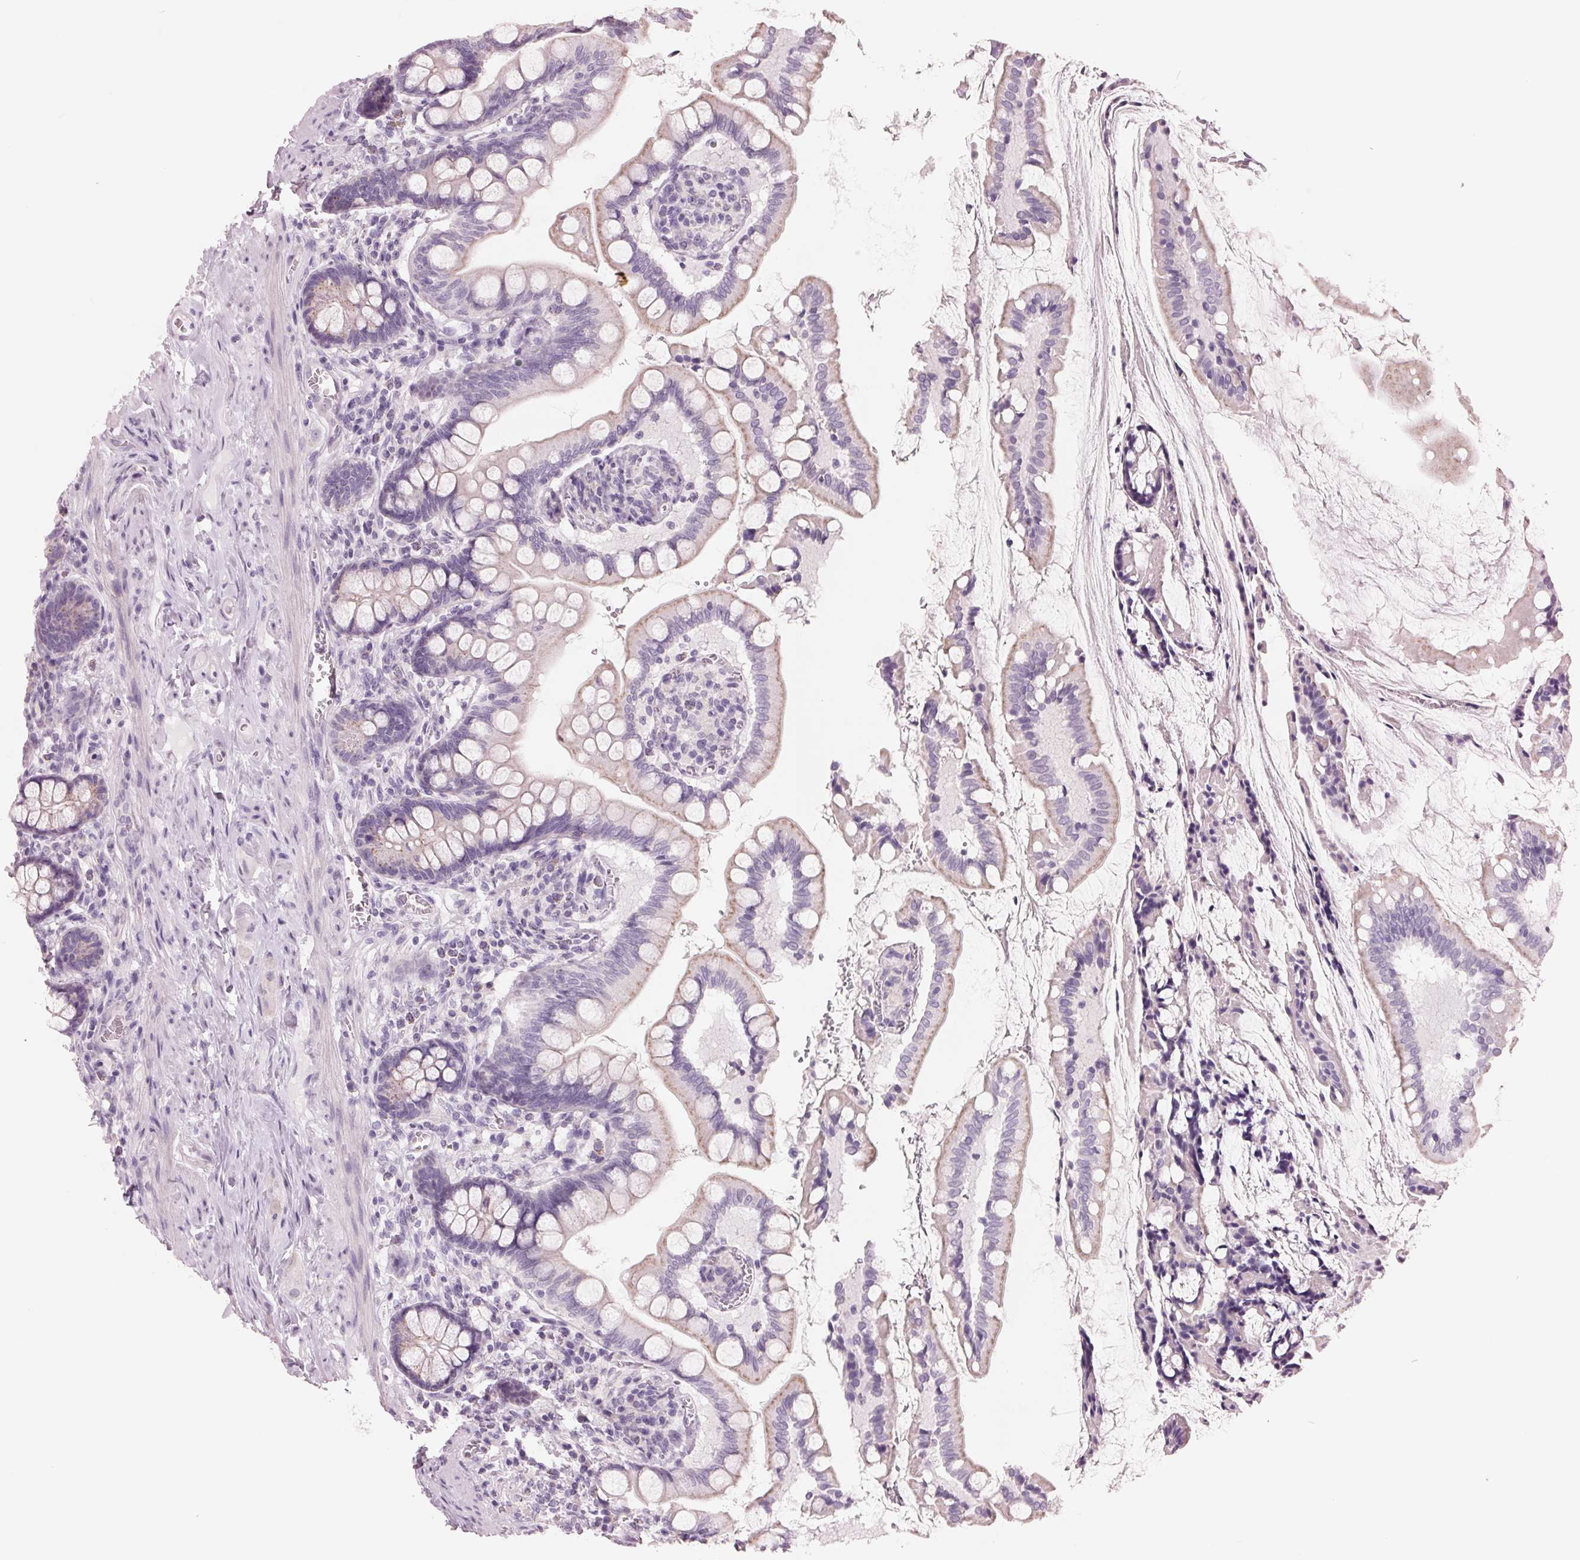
{"staining": {"intensity": "weak", "quantity": "25%-75%", "location": "cytoplasmic/membranous"}, "tissue": "small intestine", "cell_type": "Glandular cells", "image_type": "normal", "snomed": [{"axis": "morphology", "description": "Normal tissue, NOS"}, {"axis": "topography", "description": "Small intestine"}], "caption": "Glandular cells show low levels of weak cytoplasmic/membranous staining in approximately 25%-75% of cells in unremarkable human small intestine. The protein of interest is stained brown, and the nuclei are stained in blue (DAB (3,3'-diaminobenzidine) IHC with brightfield microscopy, high magnification).", "gene": "FTCD", "patient": {"sex": "female", "age": 56}}